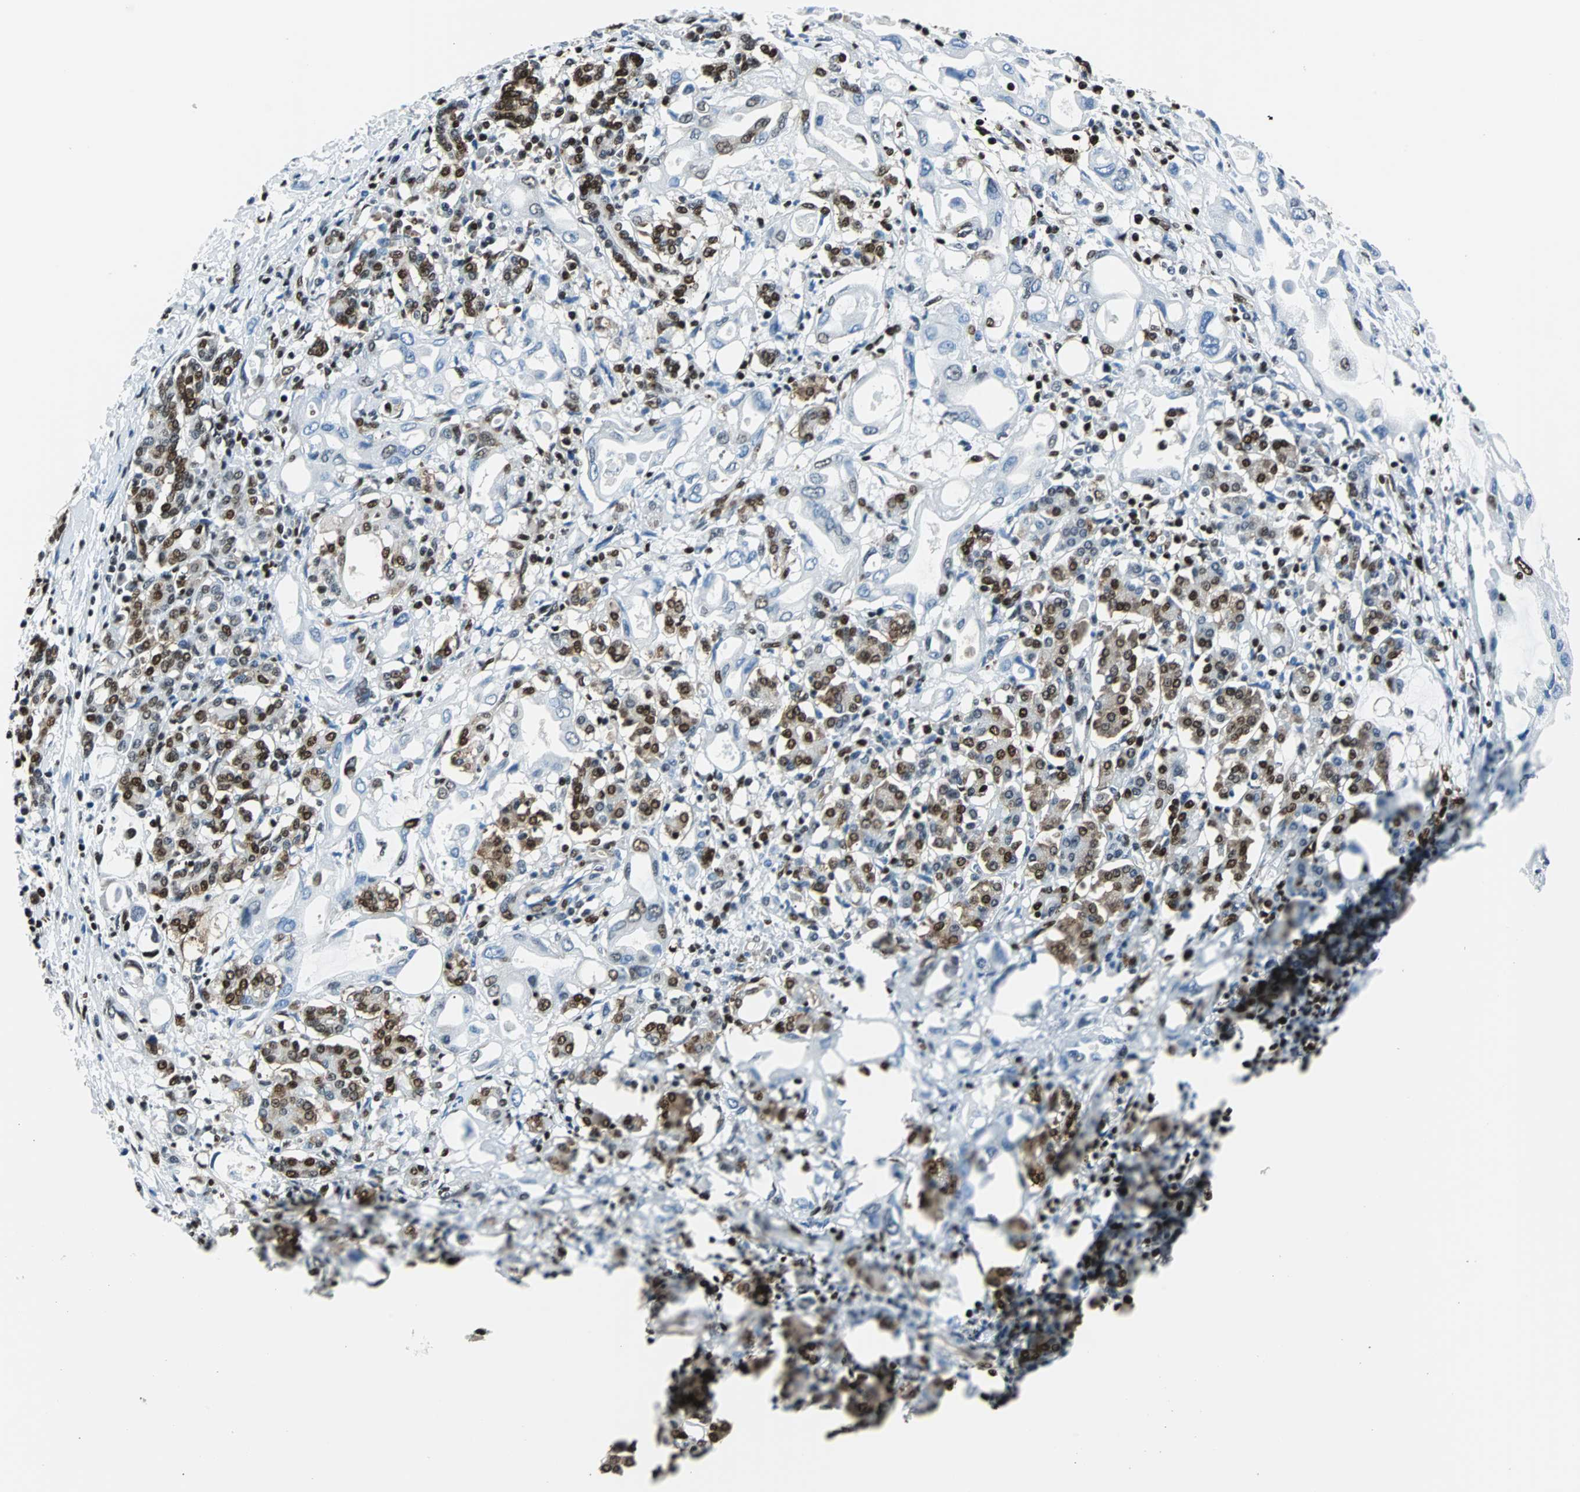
{"staining": {"intensity": "strong", "quantity": "25%-75%", "location": "cytoplasmic/membranous,nuclear"}, "tissue": "pancreatic cancer", "cell_type": "Tumor cells", "image_type": "cancer", "snomed": [{"axis": "morphology", "description": "Adenocarcinoma, NOS"}, {"axis": "topography", "description": "Pancreas"}], "caption": "Tumor cells demonstrate strong cytoplasmic/membranous and nuclear expression in approximately 25%-75% of cells in adenocarcinoma (pancreatic). The protein is stained brown, and the nuclei are stained in blue (DAB (3,3'-diaminobenzidine) IHC with brightfield microscopy, high magnification).", "gene": "FUBP1", "patient": {"sex": "female", "age": 57}}